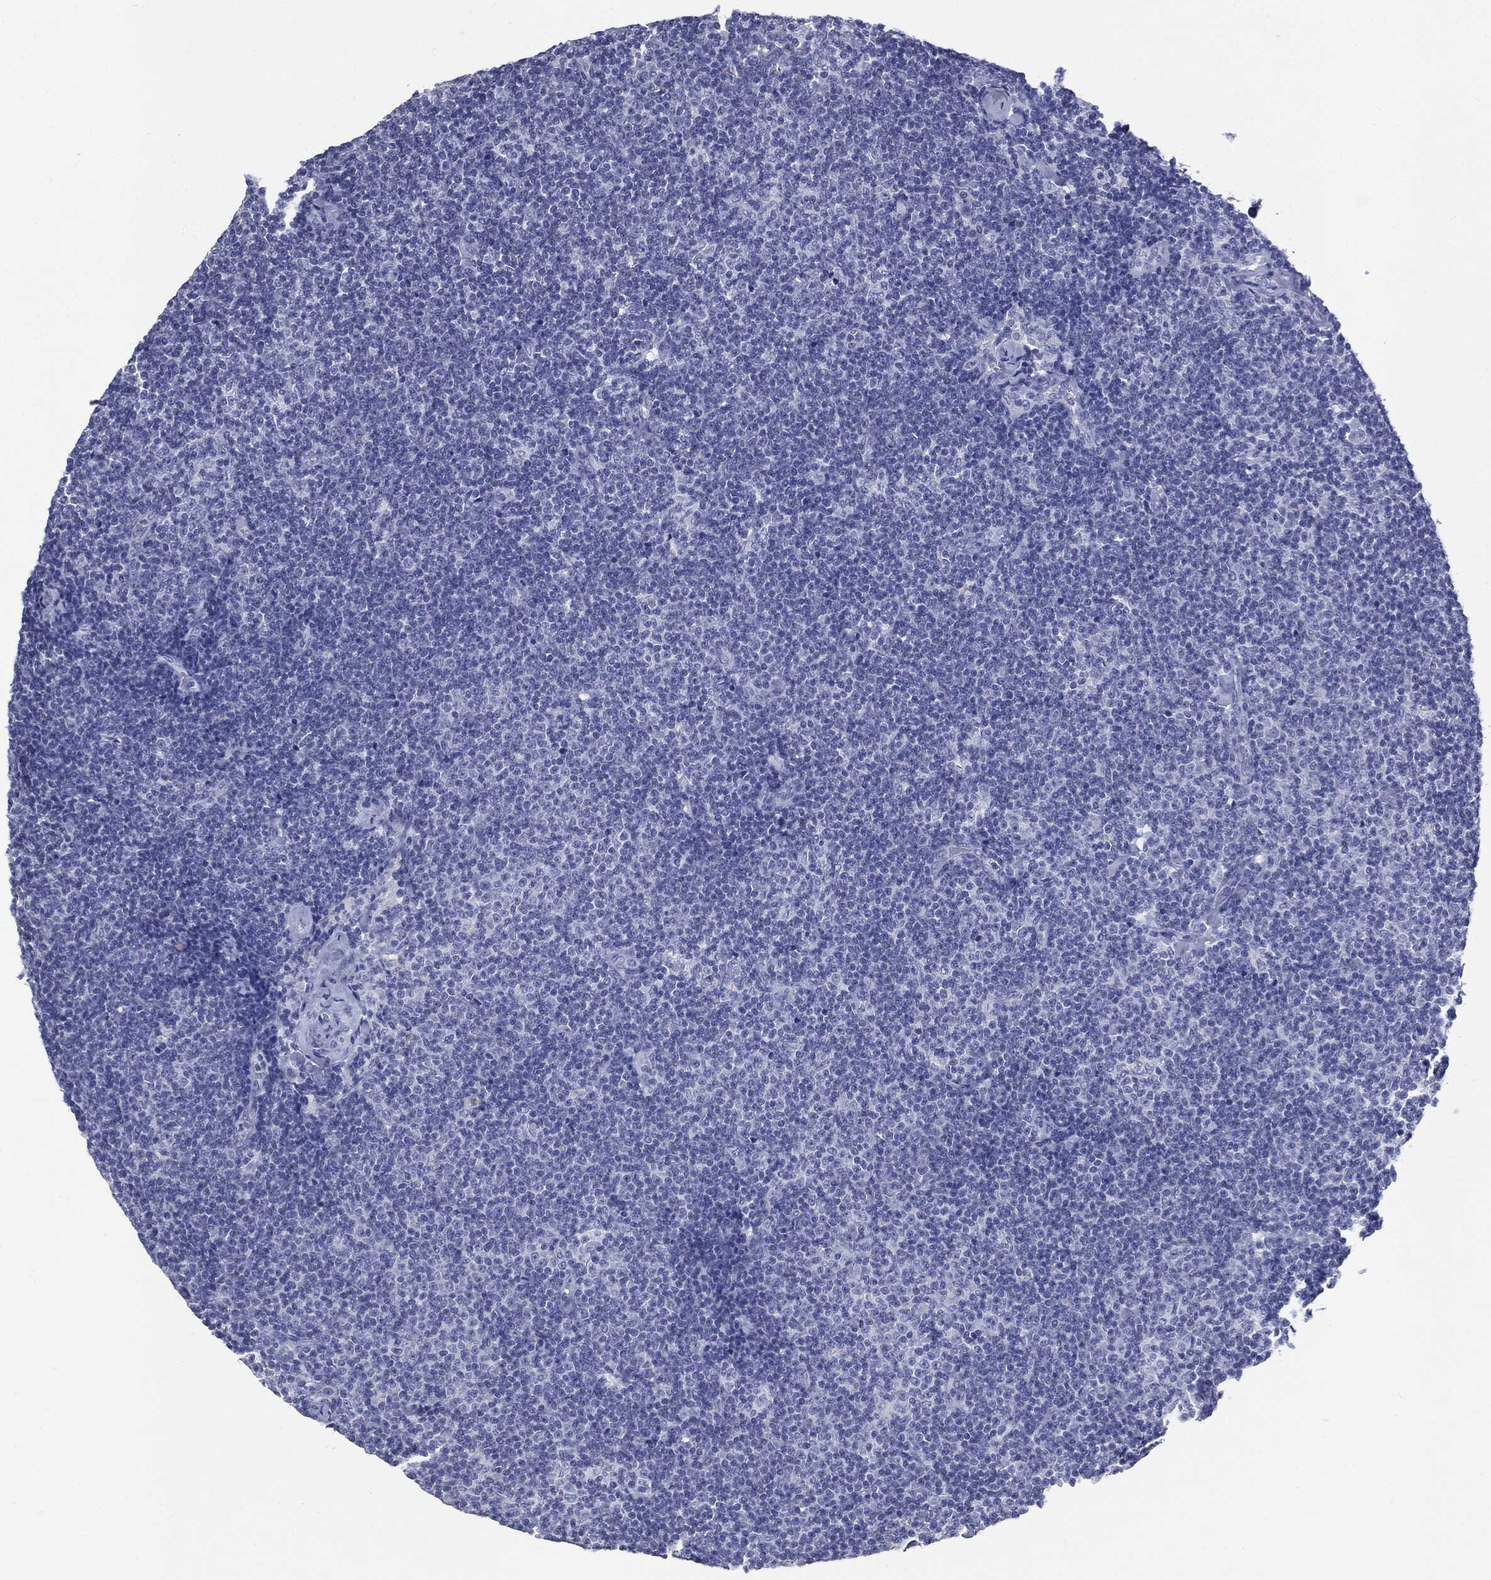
{"staining": {"intensity": "negative", "quantity": "none", "location": "none"}, "tissue": "lymphoma", "cell_type": "Tumor cells", "image_type": "cancer", "snomed": [{"axis": "morphology", "description": "Malignant lymphoma, non-Hodgkin's type, Low grade"}, {"axis": "topography", "description": "Lymph node"}], "caption": "Human malignant lymphoma, non-Hodgkin's type (low-grade) stained for a protein using immunohistochemistry (IHC) exhibits no expression in tumor cells.", "gene": "TSHB", "patient": {"sex": "male", "age": 81}}